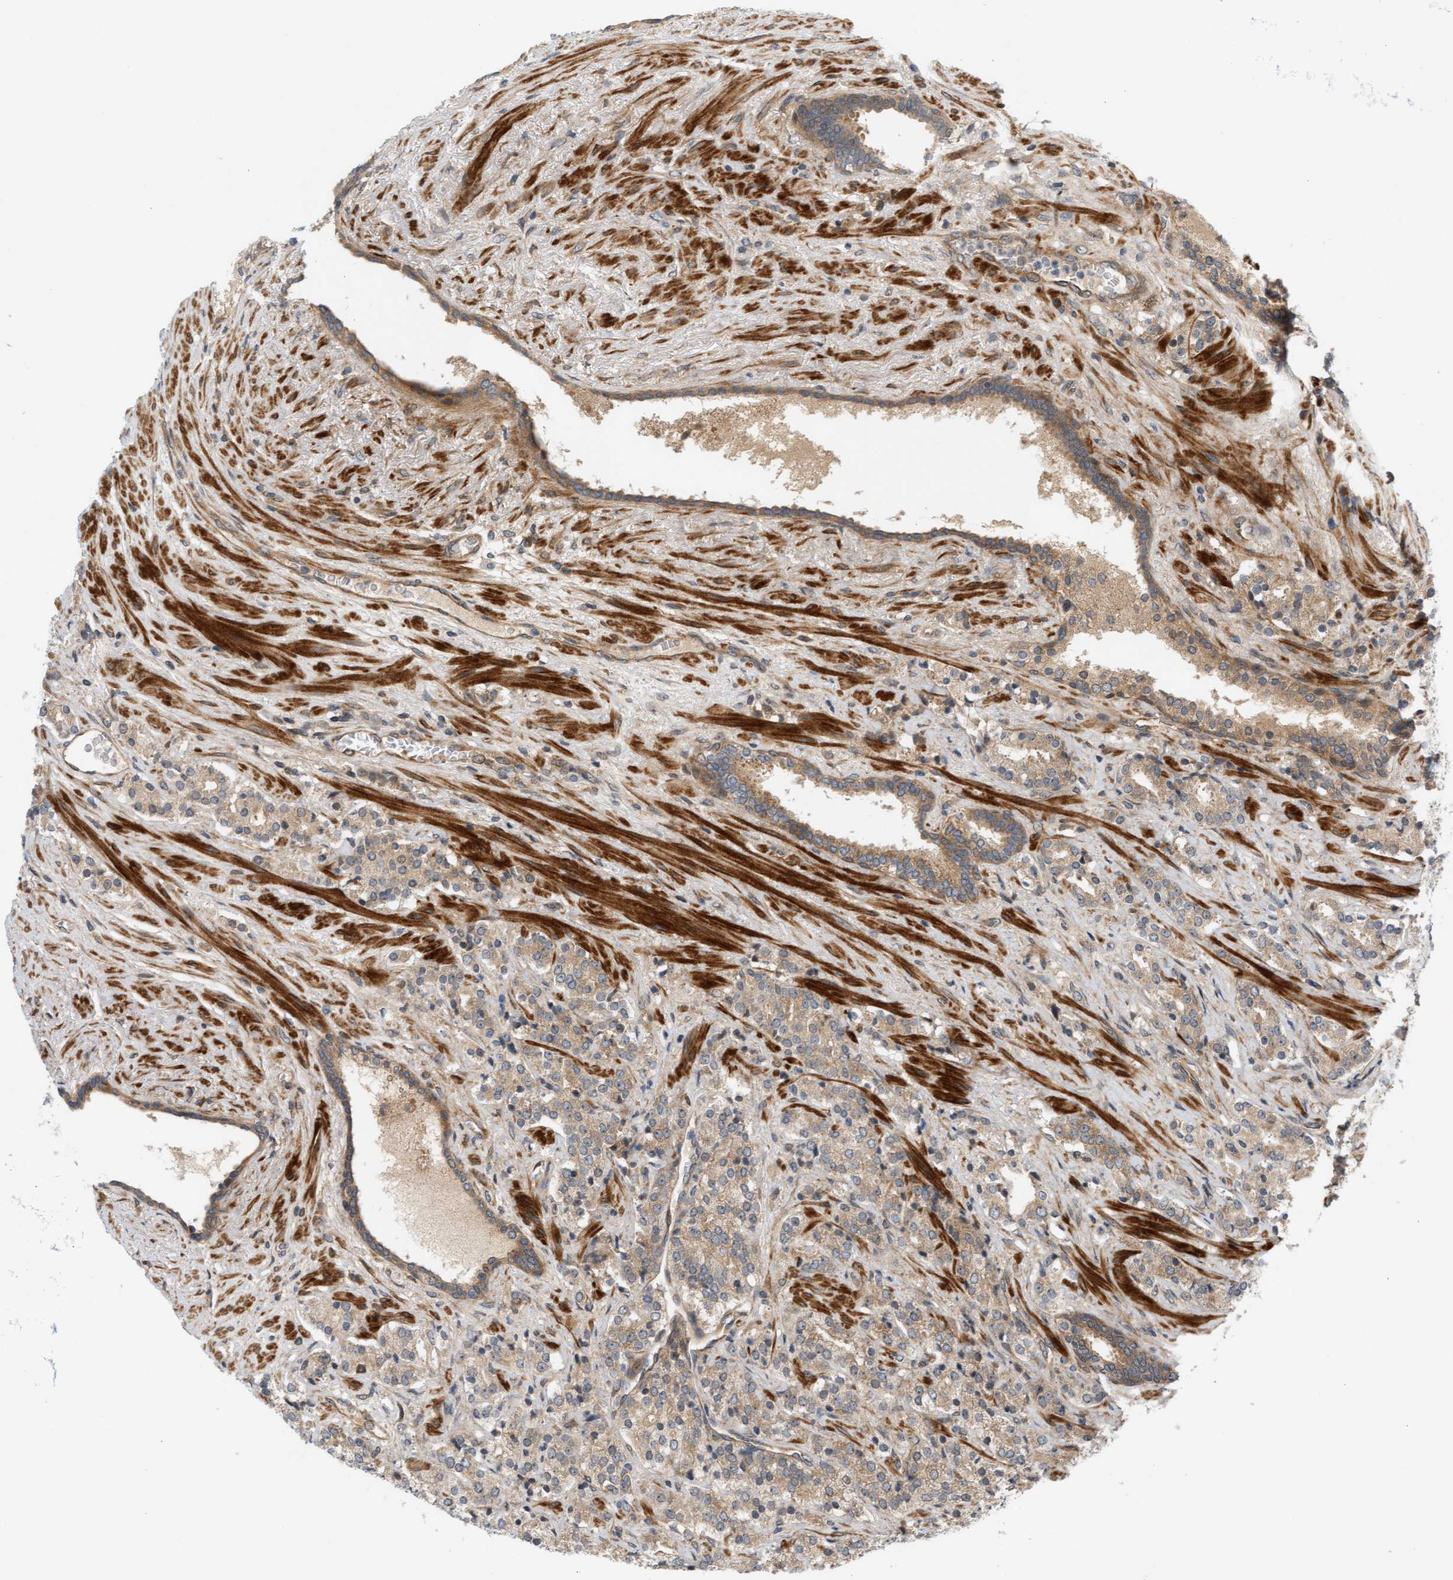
{"staining": {"intensity": "moderate", "quantity": ">75%", "location": "cytoplasmic/membranous"}, "tissue": "prostate cancer", "cell_type": "Tumor cells", "image_type": "cancer", "snomed": [{"axis": "morphology", "description": "Adenocarcinoma, High grade"}, {"axis": "topography", "description": "Prostate"}], "caption": "Protein analysis of prostate cancer tissue demonstrates moderate cytoplasmic/membranous expression in approximately >75% of tumor cells.", "gene": "BAHCC1", "patient": {"sex": "male", "age": 71}}